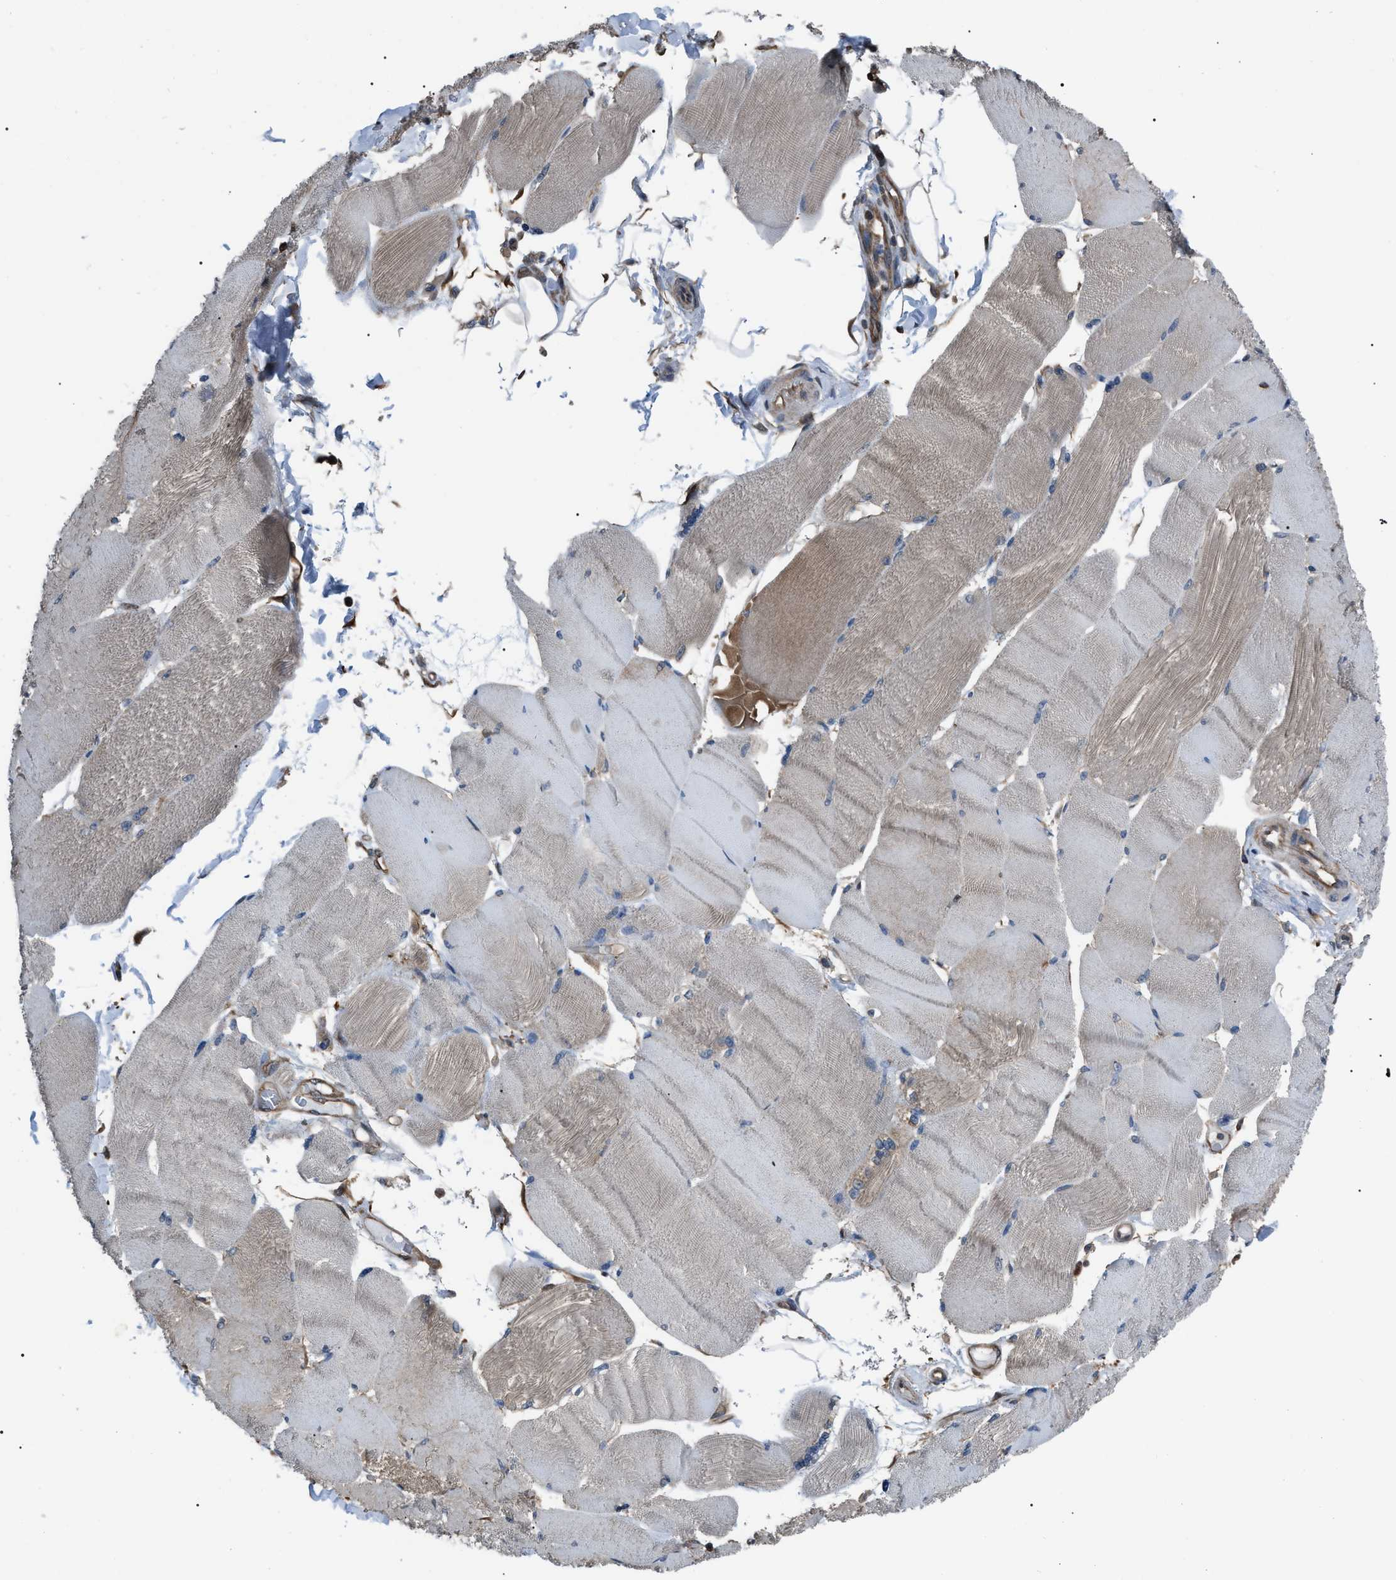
{"staining": {"intensity": "weak", "quantity": "<25%", "location": "cytoplasmic/membranous"}, "tissue": "skeletal muscle", "cell_type": "Myocytes", "image_type": "normal", "snomed": [{"axis": "morphology", "description": "Normal tissue, NOS"}, {"axis": "topography", "description": "Skin"}, {"axis": "topography", "description": "Skeletal muscle"}], "caption": "DAB immunohistochemical staining of normal skeletal muscle reveals no significant staining in myocytes. The staining was performed using DAB (3,3'-diaminobenzidine) to visualize the protein expression in brown, while the nuclei were stained in blue with hematoxylin (Magnification: 20x).", "gene": "PDCD5", "patient": {"sex": "male", "age": 83}}